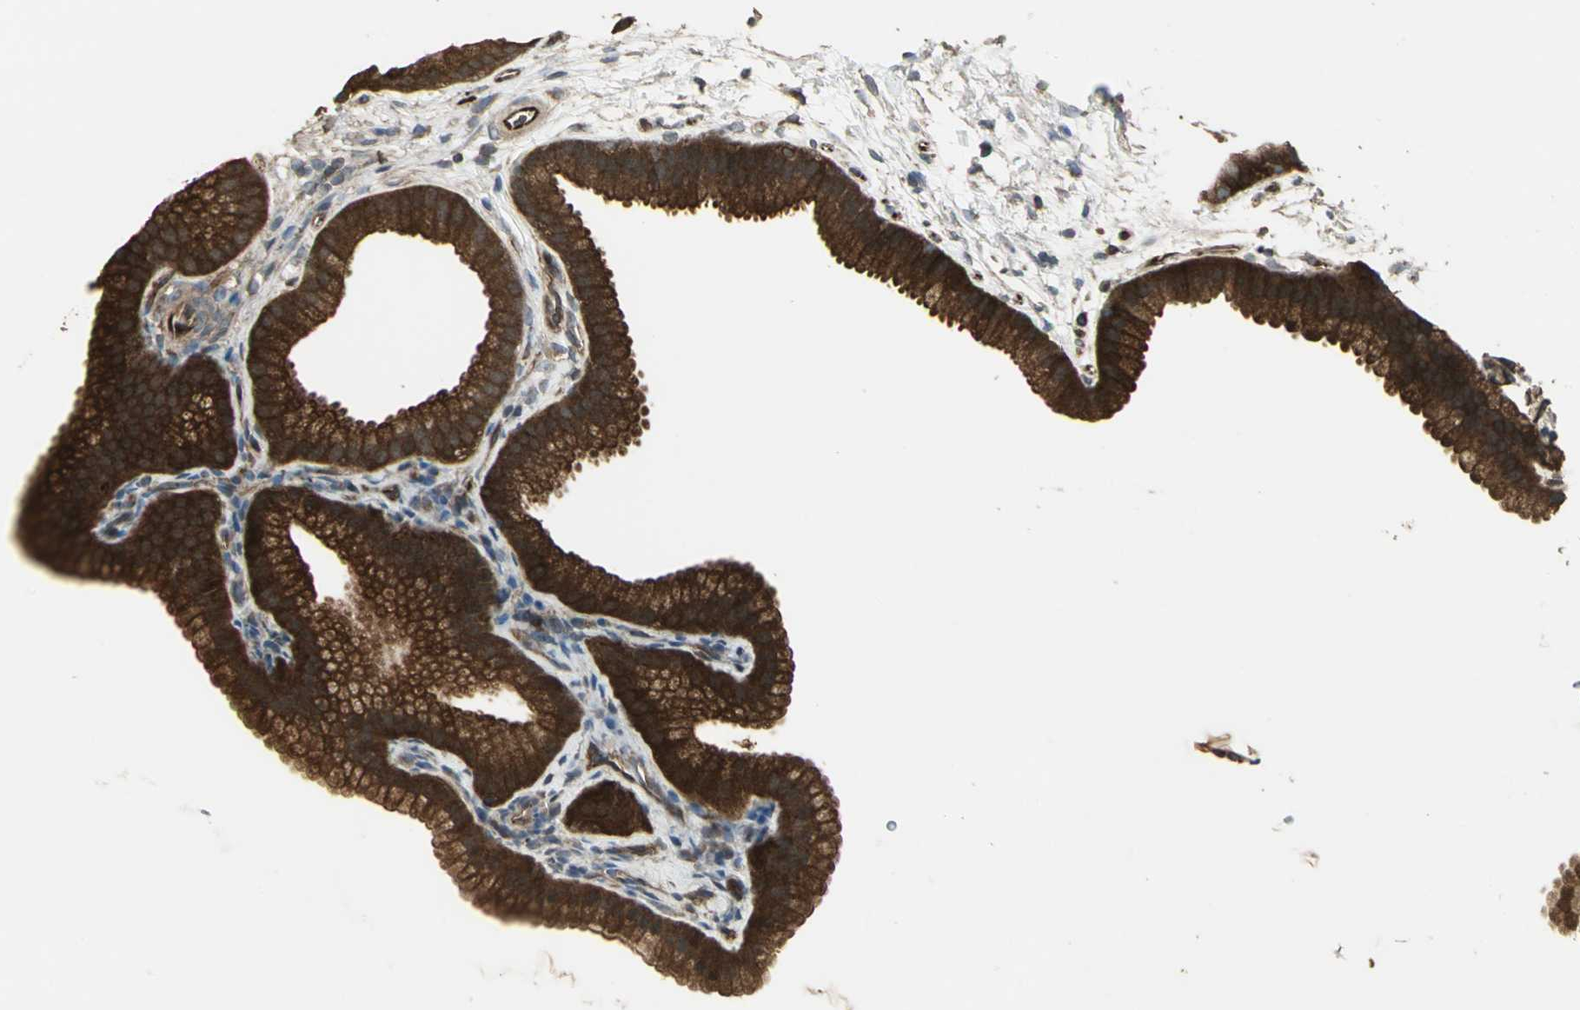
{"staining": {"intensity": "strong", "quantity": ">75%", "location": "cytoplasmic/membranous"}, "tissue": "gallbladder", "cell_type": "Glandular cells", "image_type": "normal", "snomed": [{"axis": "morphology", "description": "Normal tissue, NOS"}, {"axis": "topography", "description": "Gallbladder"}], "caption": "Unremarkable gallbladder was stained to show a protein in brown. There is high levels of strong cytoplasmic/membranous staining in about >75% of glandular cells. Nuclei are stained in blue.", "gene": "PRXL2B", "patient": {"sex": "female", "age": 64}}